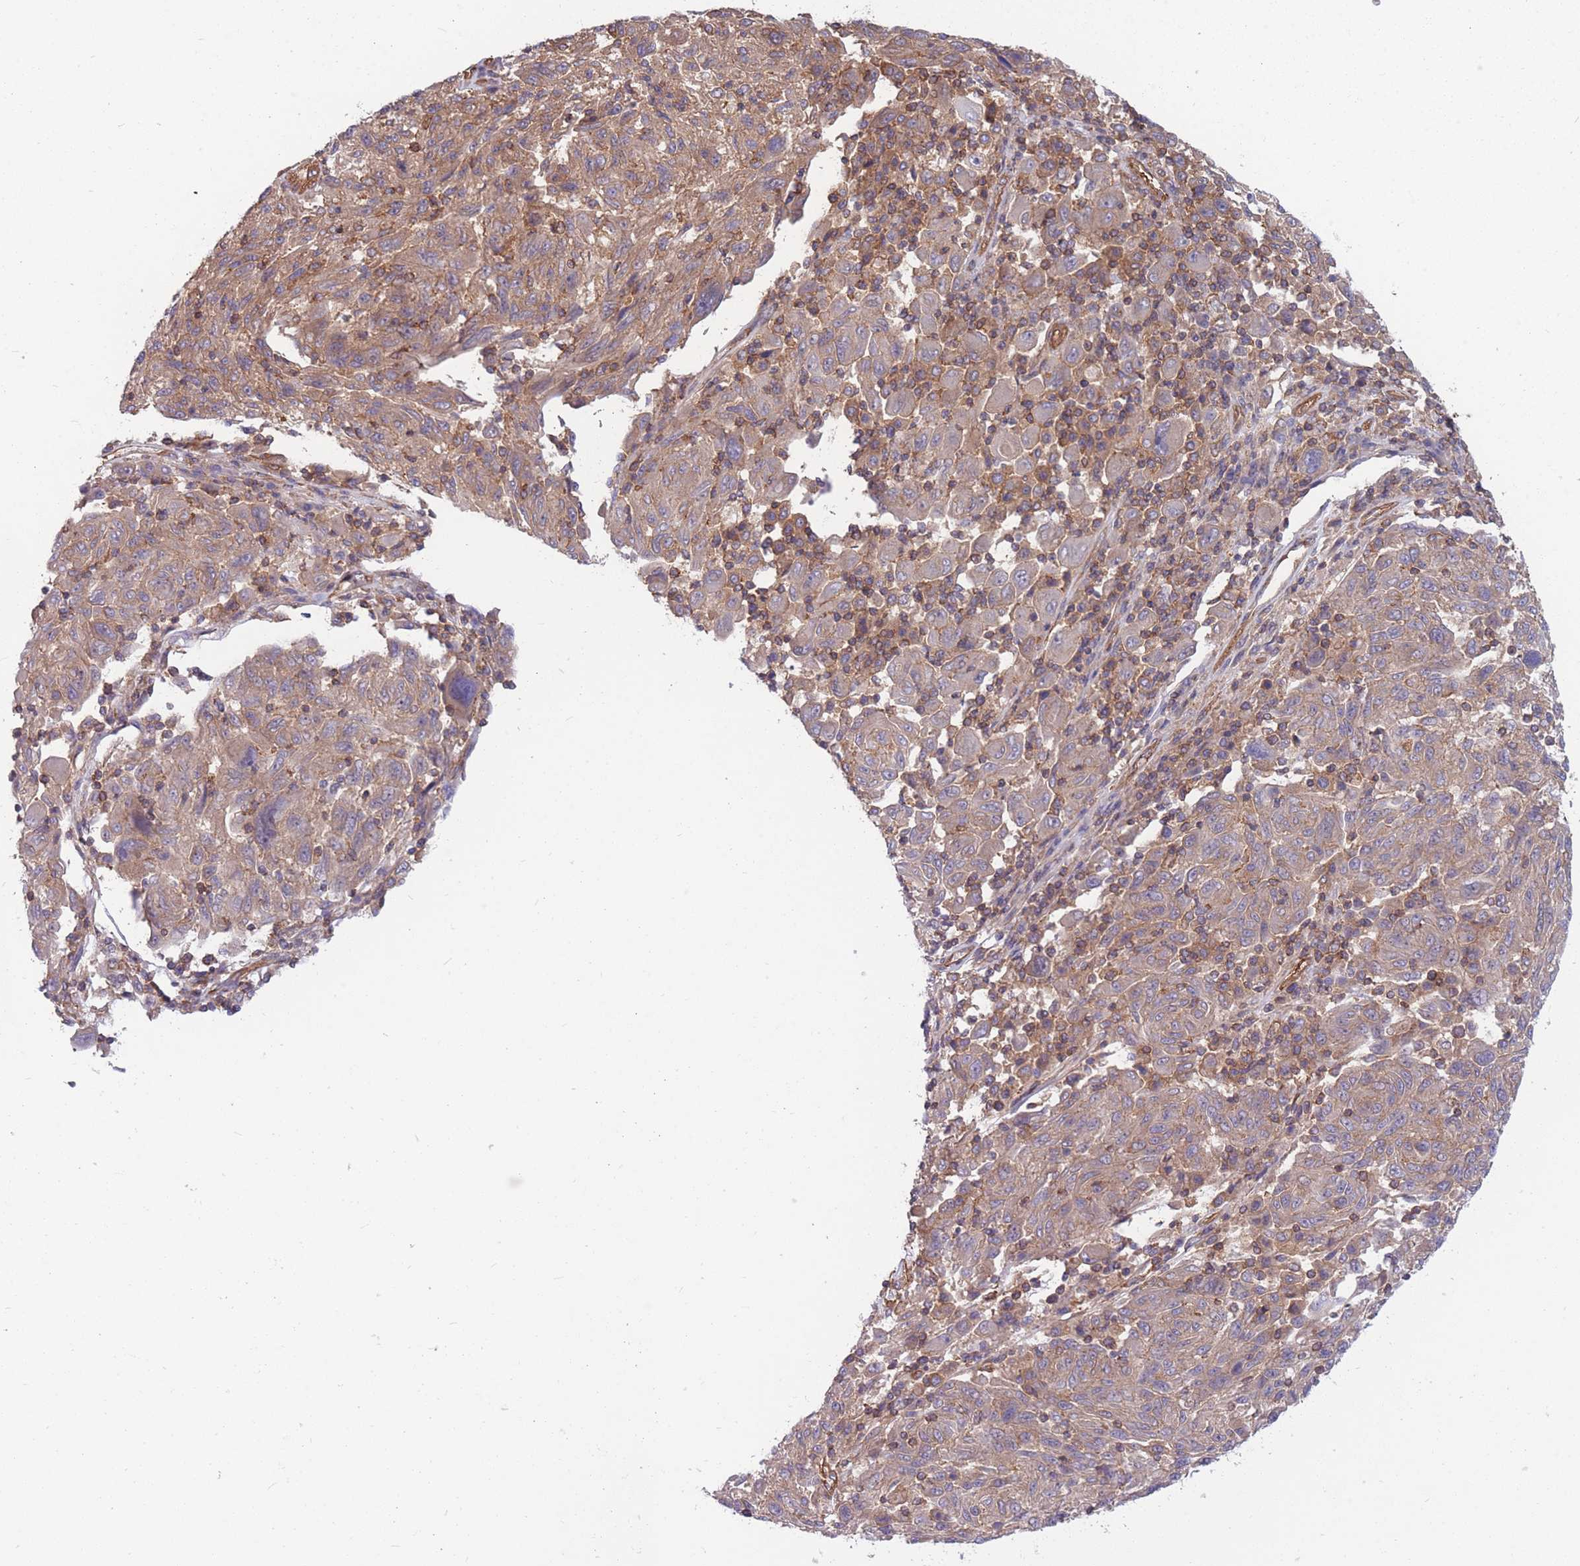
{"staining": {"intensity": "moderate", "quantity": "25%-75%", "location": "cytoplasmic/membranous"}, "tissue": "melanoma", "cell_type": "Tumor cells", "image_type": "cancer", "snomed": [{"axis": "morphology", "description": "Malignant melanoma, NOS"}, {"axis": "topography", "description": "Skin"}], "caption": "Immunohistochemistry (IHC) micrograph of neoplastic tissue: malignant melanoma stained using IHC reveals medium levels of moderate protein expression localized specifically in the cytoplasmic/membranous of tumor cells, appearing as a cytoplasmic/membranous brown color.", "gene": "GGA1", "patient": {"sex": "male", "age": 53}}